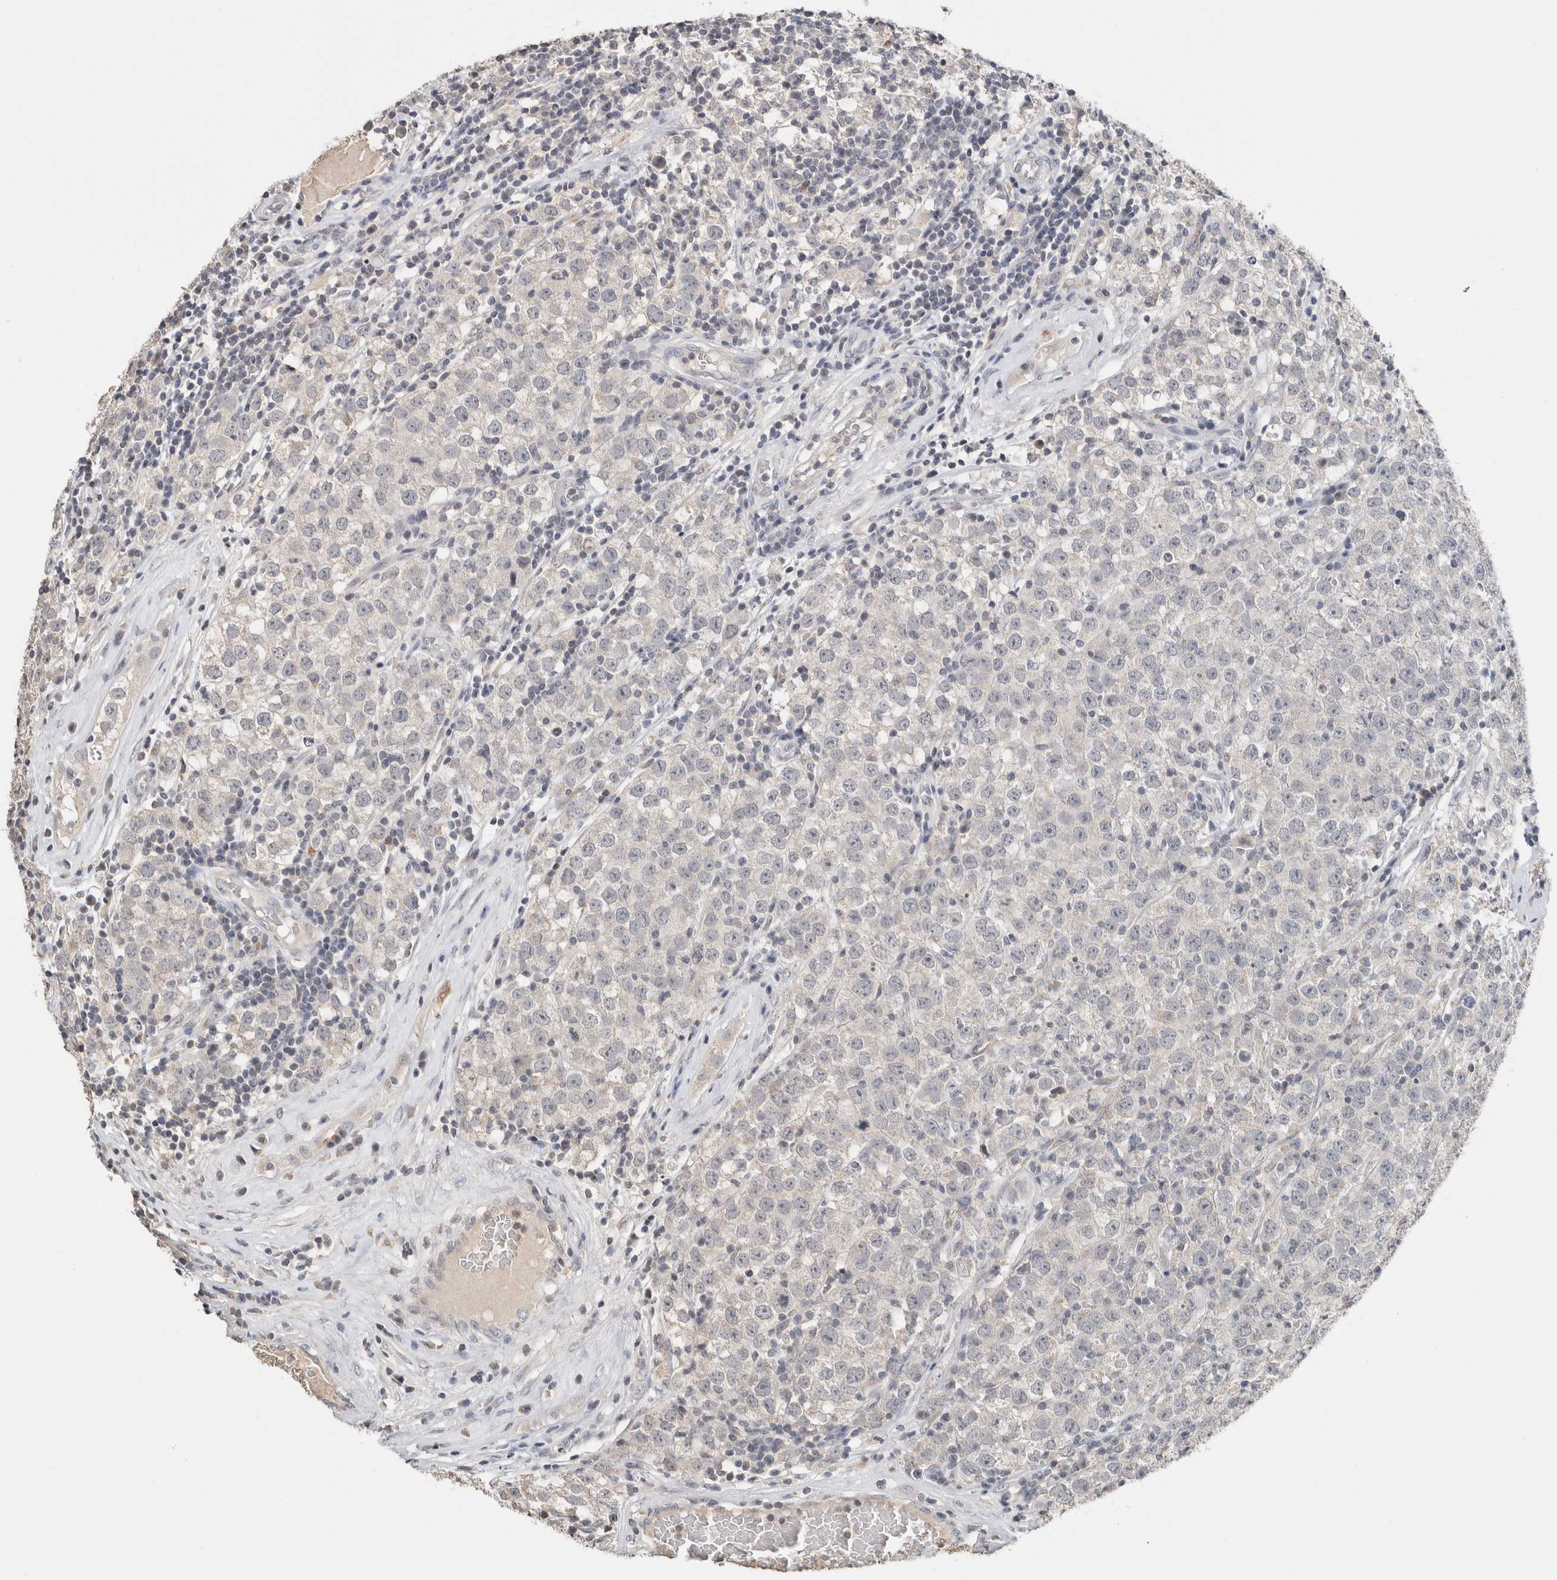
{"staining": {"intensity": "negative", "quantity": "none", "location": "none"}, "tissue": "testis cancer", "cell_type": "Tumor cells", "image_type": "cancer", "snomed": [{"axis": "morphology", "description": "Seminoma, NOS"}, {"axis": "morphology", "description": "Carcinoma, Embryonal, NOS"}, {"axis": "topography", "description": "Testis"}], "caption": "Immunohistochemistry histopathology image of testis cancer stained for a protein (brown), which reveals no positivity in tumor cells.", "gene": "CRAT", "patient": {"sex": "male", "age": 28}}